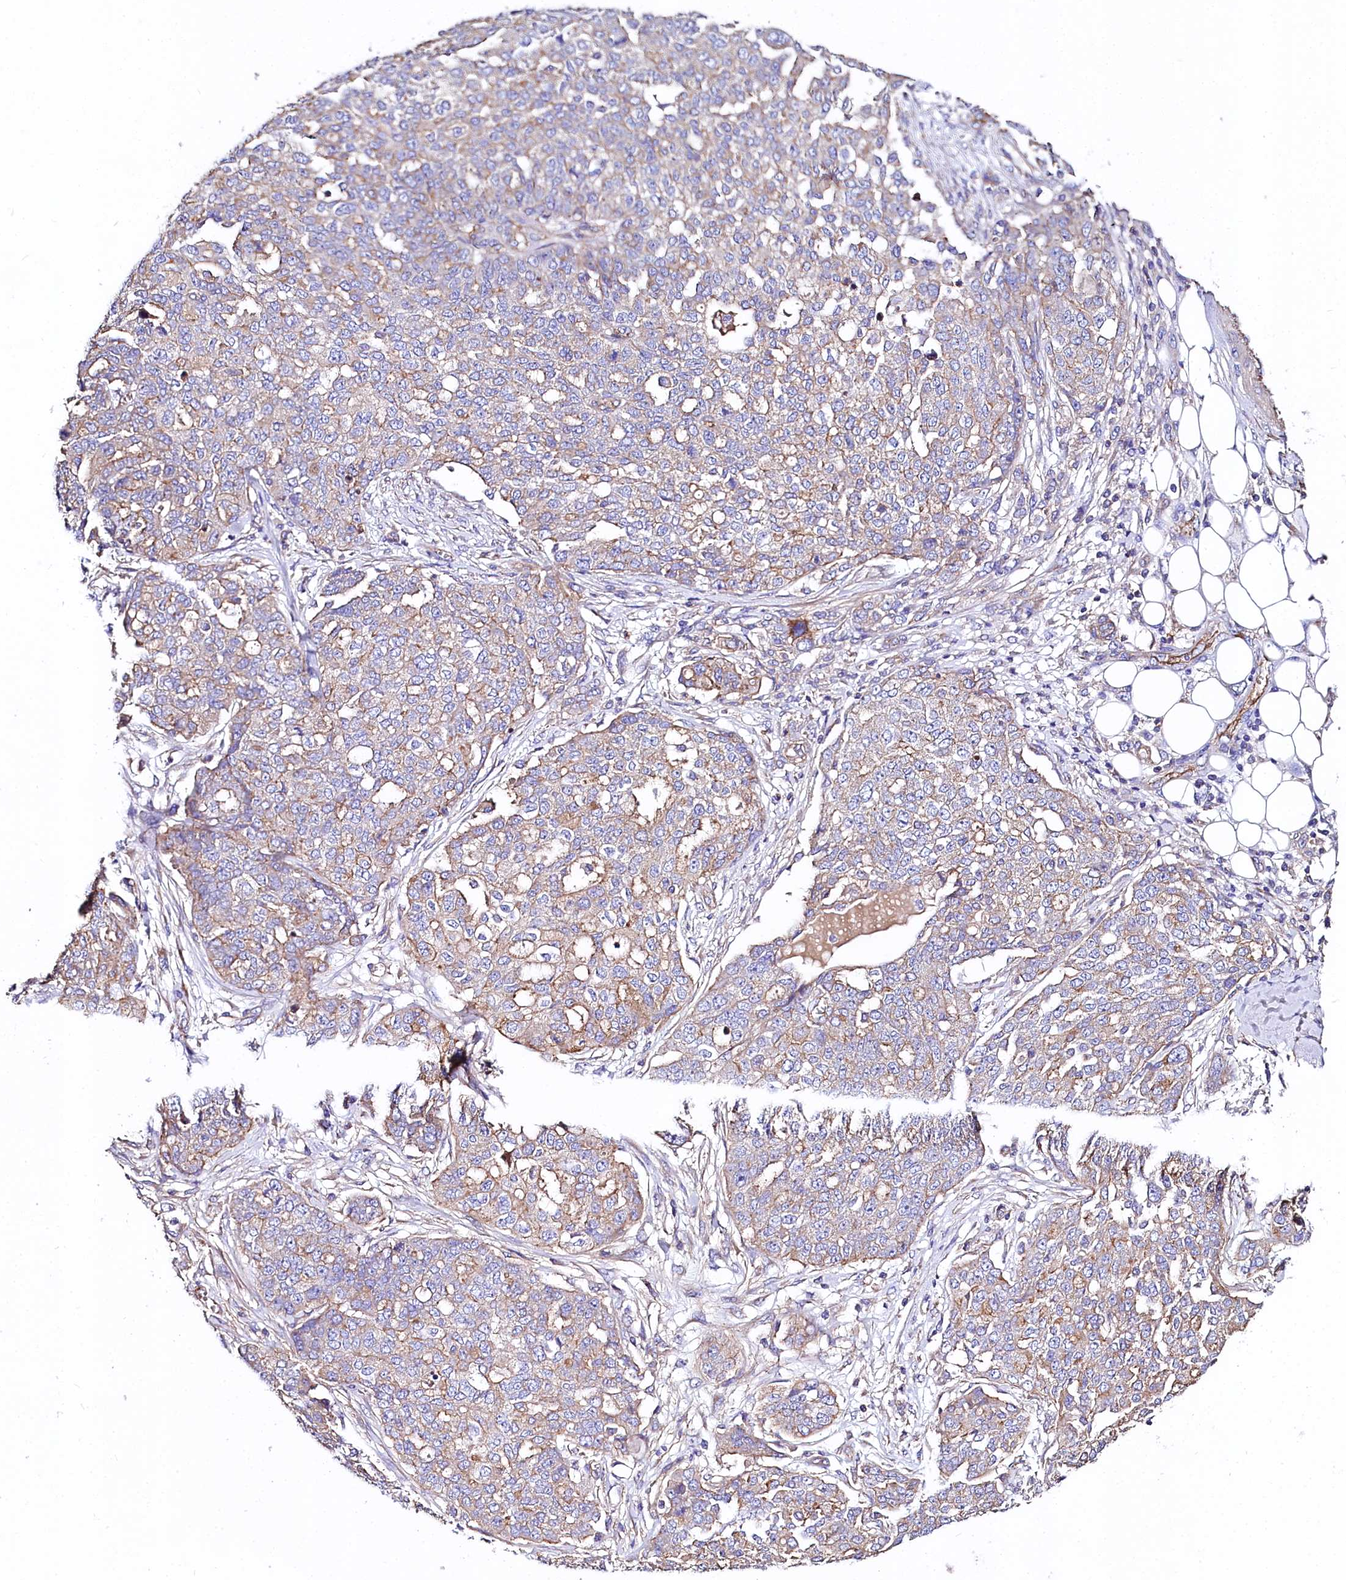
{"staining": {"intensity": "weak", "quantity": "25%-75%", "location": "cytoplasmic/membranous"}, "tissue": "ovarian cancer", "cell_type": "Tumor cells", "image_type": "cancer", "snomed": [{"axis": "morphology", "description": "Cystadenocarcinoma, serous, NOS"}, {"axis": "topography", "description": "Soft tissue"}, {"axis": "topography", "description": "Ovary"}], "caption": "Immunohistochemical staining of ovarian cancer demonstrates low levels of weak cytoplasmic/membranous staining in approximately 25%-75% of tumor cells.", "gene": "FCHSD2", "patient": {"sex": "female", "age": 57}}